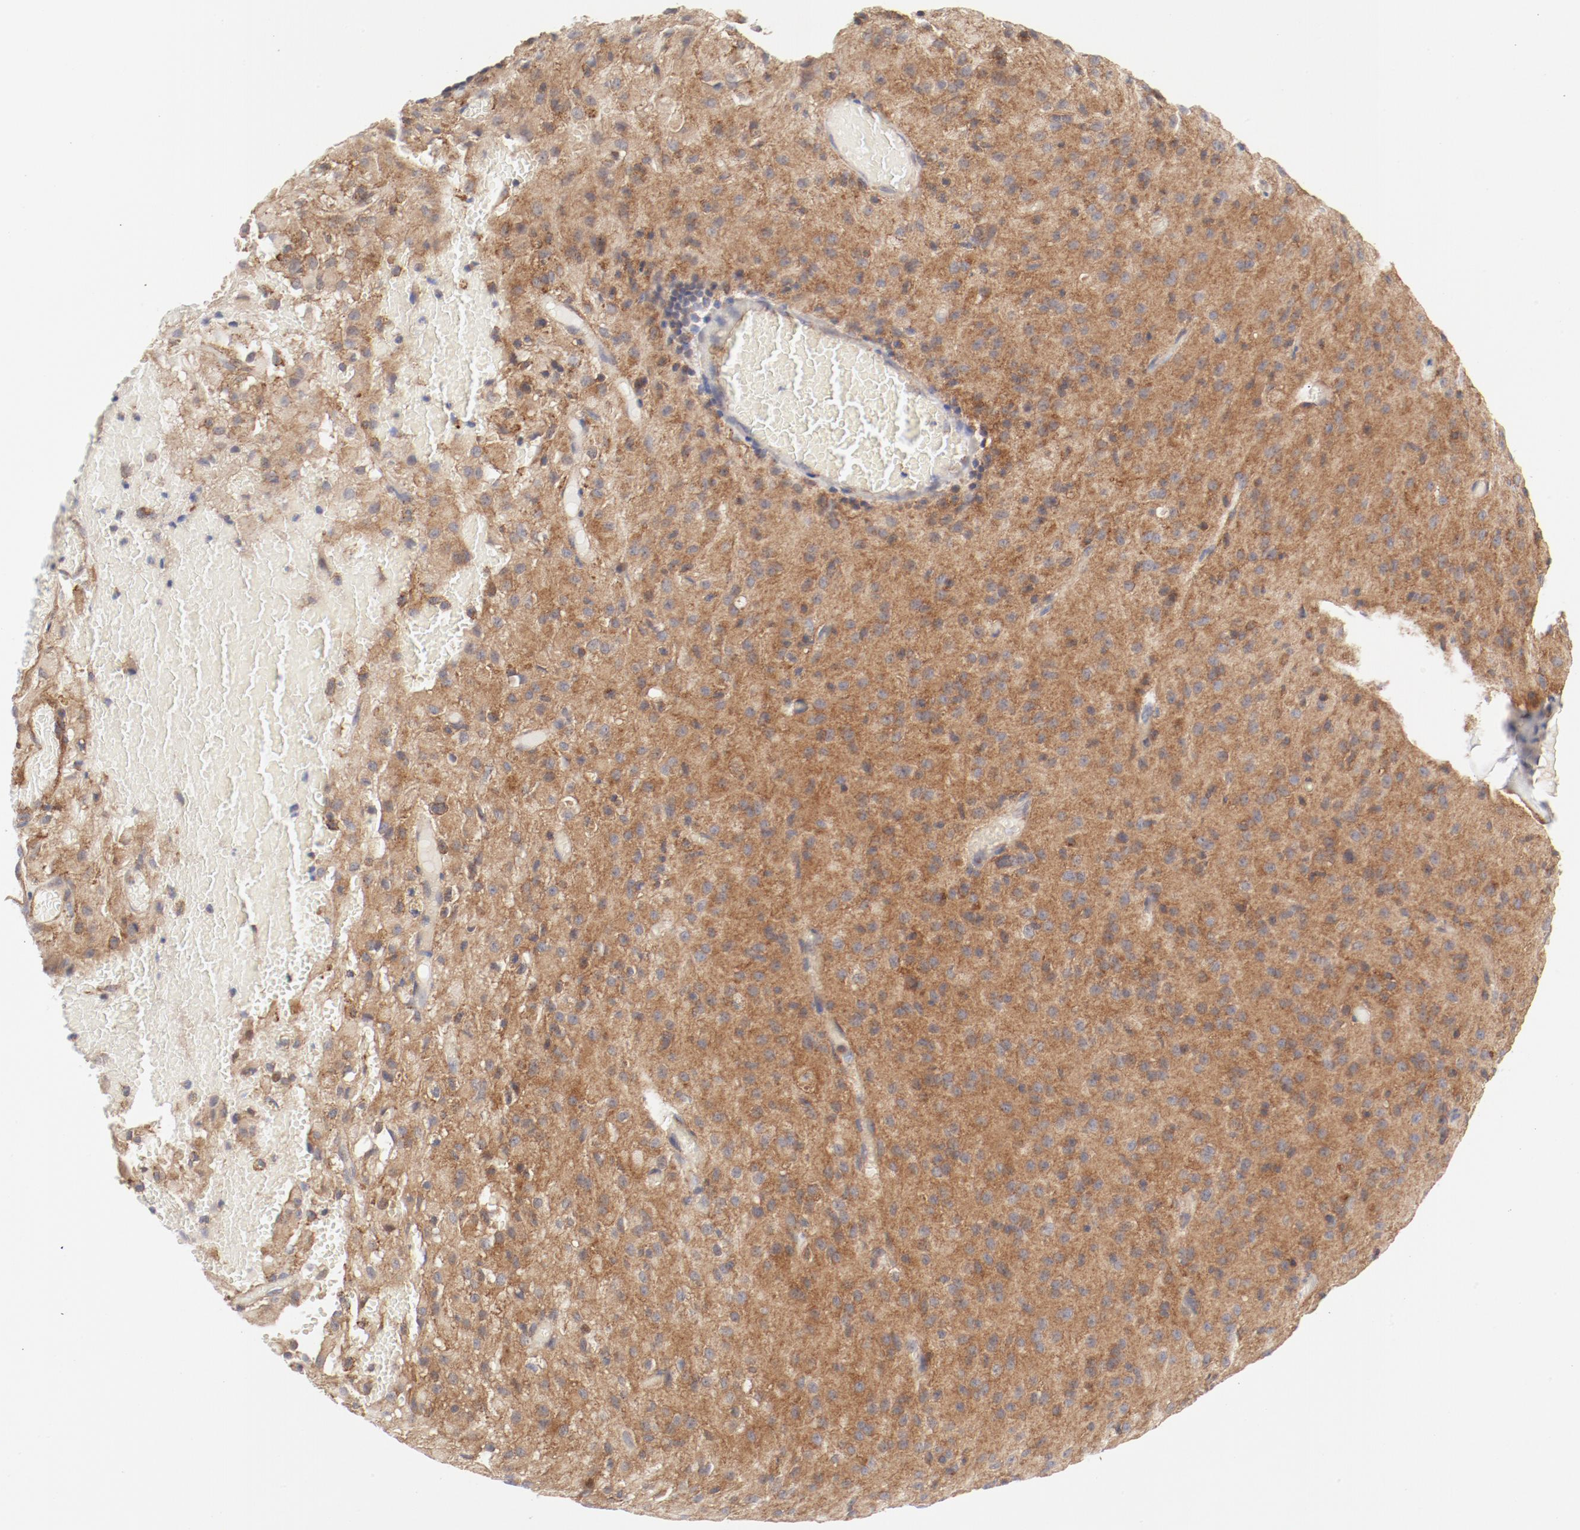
{"staining": {"intensity": "moderate", "quantity": ">75%", "location": "cytoplasmic/membranous"}, "tissue": "glioma", "cell_type": "Tumor cells", "image_type": "cancer", "snomed": [{"axis": "morphology", "description": "Glioma, malignant, High grade"}, {"axis": "topography", "description": "Brain"}], "caption": "Immunohistochemistry of human glioma exhibits medium levels of moderate cytoplasmic/membranous staining in approximately >75% of tumor cells.", "gene": "AP2A1", "patient": {"sex": "female", "age": 59}}